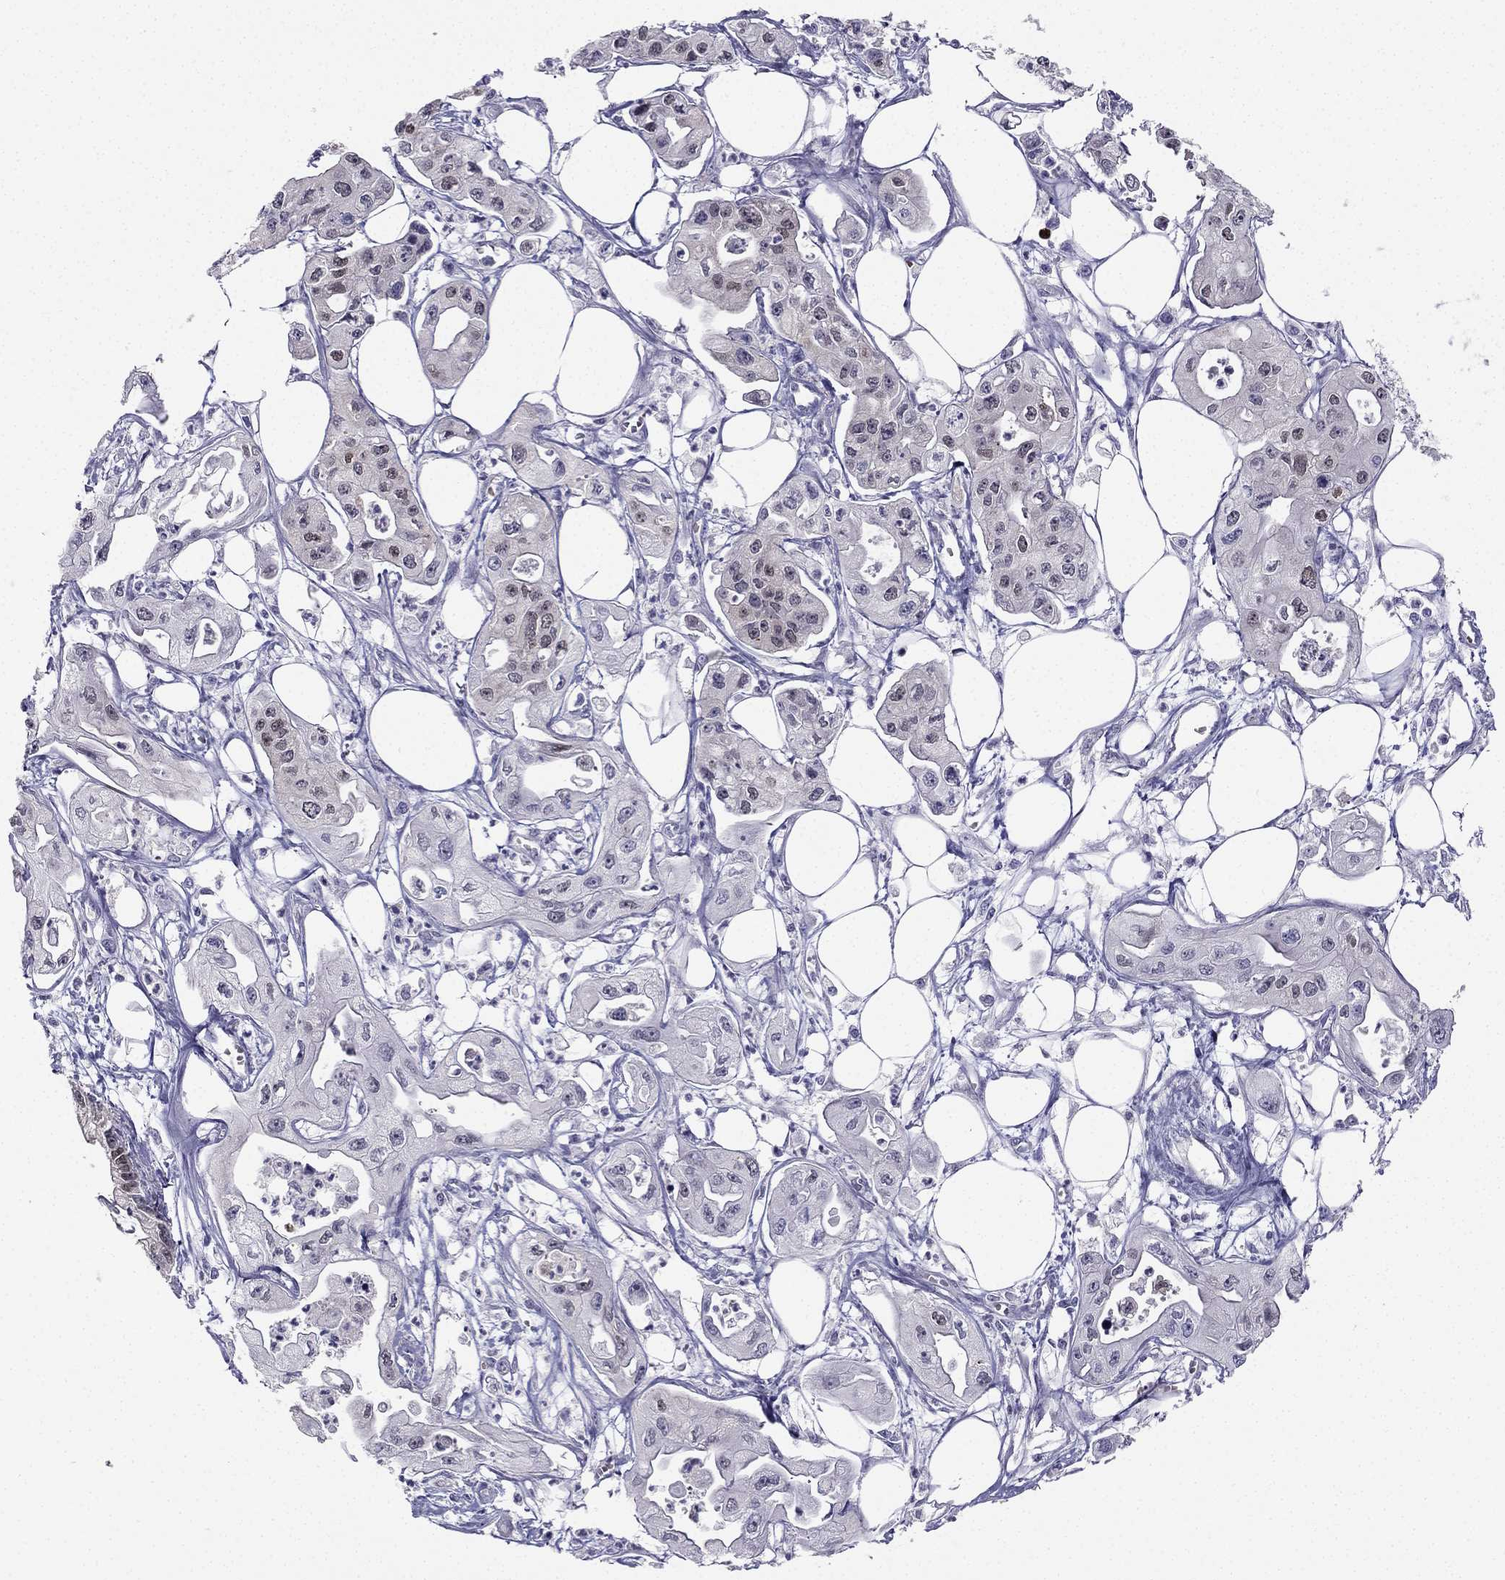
{"staining": {"intensity": "weak", "quantity": "25%-75%", "location": "nuclear"}, "tissue": "pancreatic cancer", "cell_type": "Tumor cells", "image_type": "cancer", "snomed": [{"axis": "morphology", "description": "Adenocarcinoma, NOS"}, {"axis": "topography", "description": "Pancreas"}], "caption": "Immunohistochemical staining of pancreatic cancer shows weak nuclear protein staining in approximately 25%-75% of tumor cells. The staining was performed using DAB (3,3'-diaminobenzidine) to visualize the protein expression in brown, while the nuclei were stained in blue with hematoxylin (Magnification: 20x).", "gene": "RSPH14", "patient": {"sex": "male", "age": 70}}